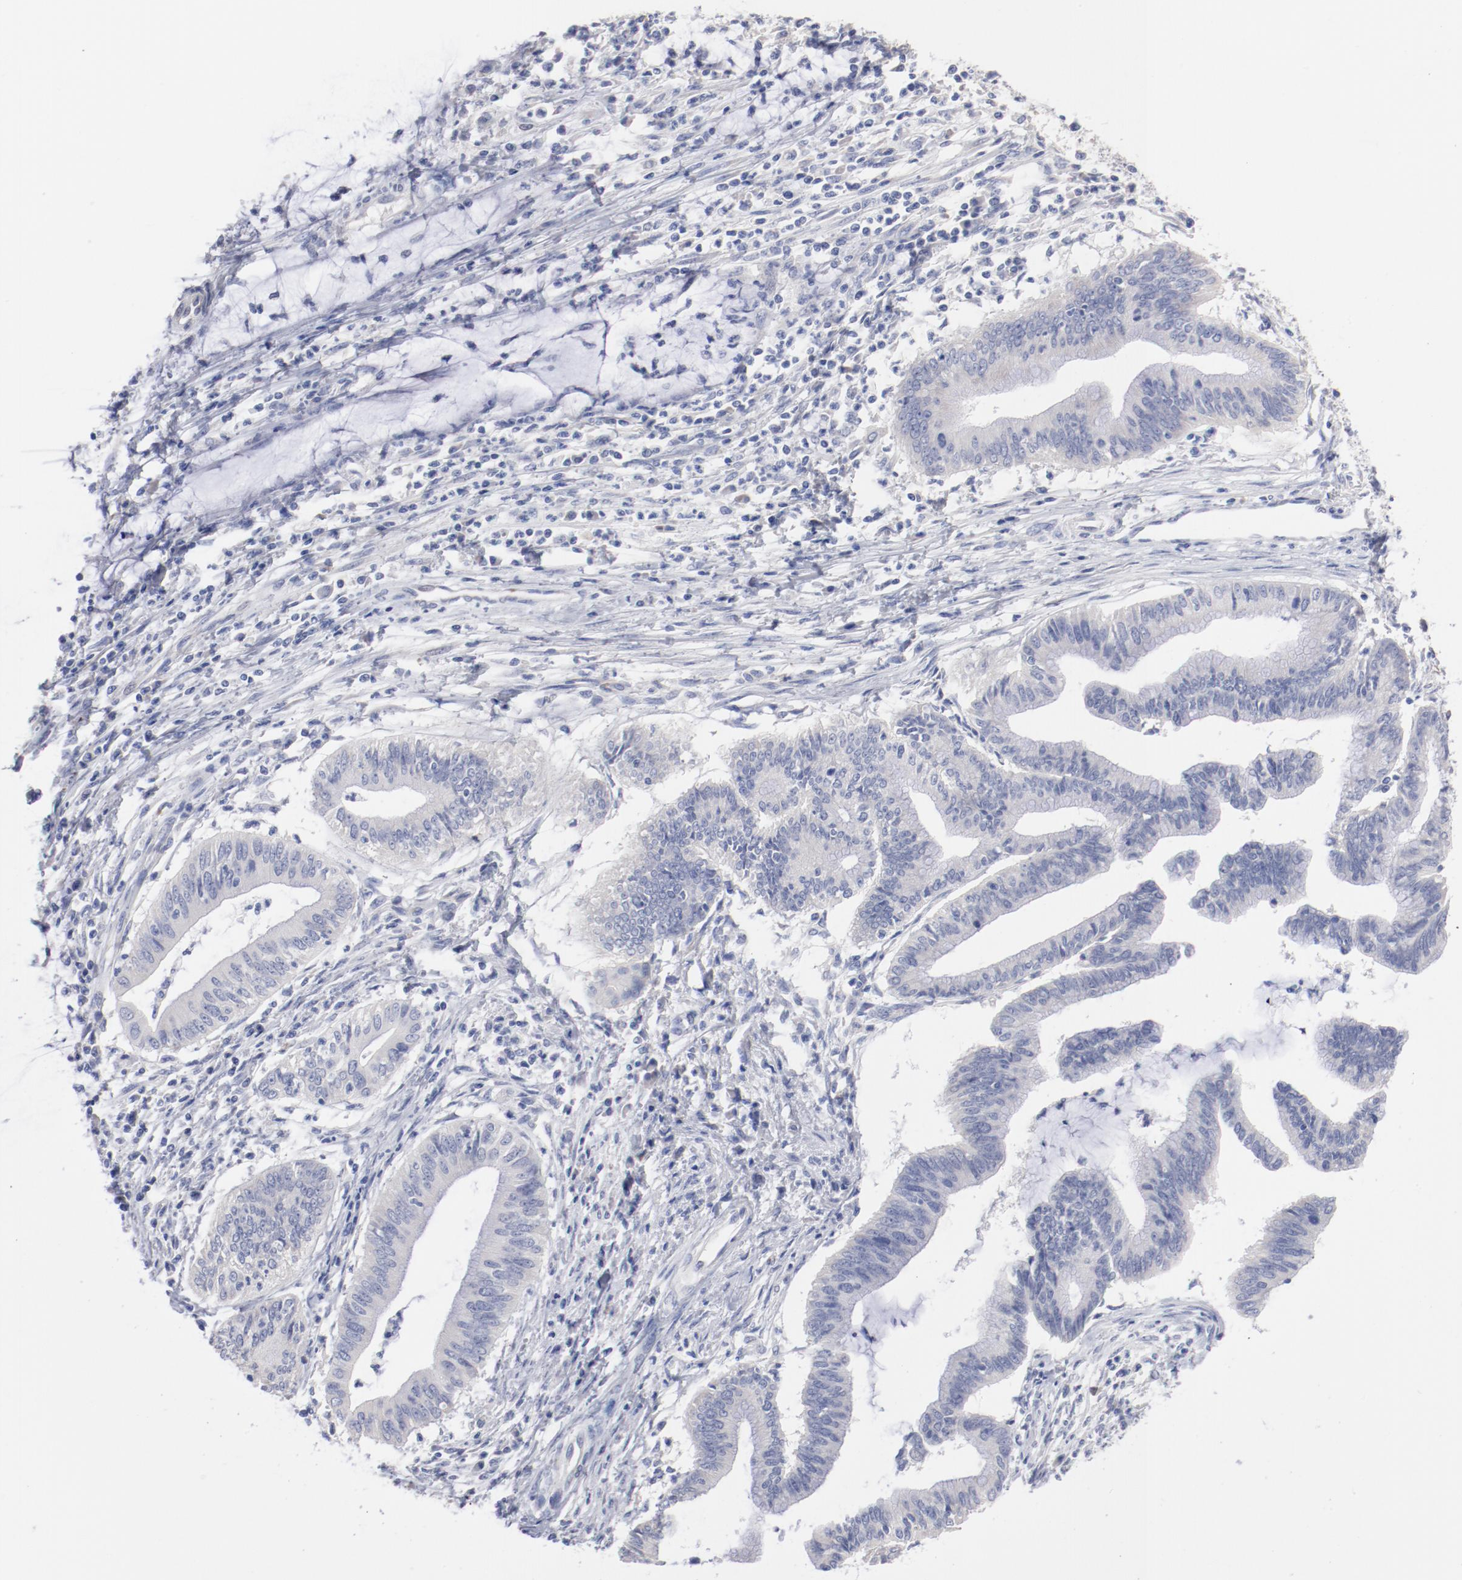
{"staining": {"intensity": "negative", "quantity": "none", "location": "none"}, "tissue": "cervical cancer", "cell_type": "Tumor cells", "image_type": "cancer", "snomed": [{"axis": "morphology", "description": "Adenocarcinoma, NOS"}, {"axis": "topography", "description": "Cervix"}], "caption": "DAB (3,3'-diaminobenzidine) immunohistochemical staining of human cervical cancer (adenocarcinoma) demonstrates no significant staining in tumor cells. The staining is performed using DAB brown chromogen with nuclei counter-stained in using hematoxylin.", "gene": "CPE", "patient": {"sex": "female", "age": 36}}